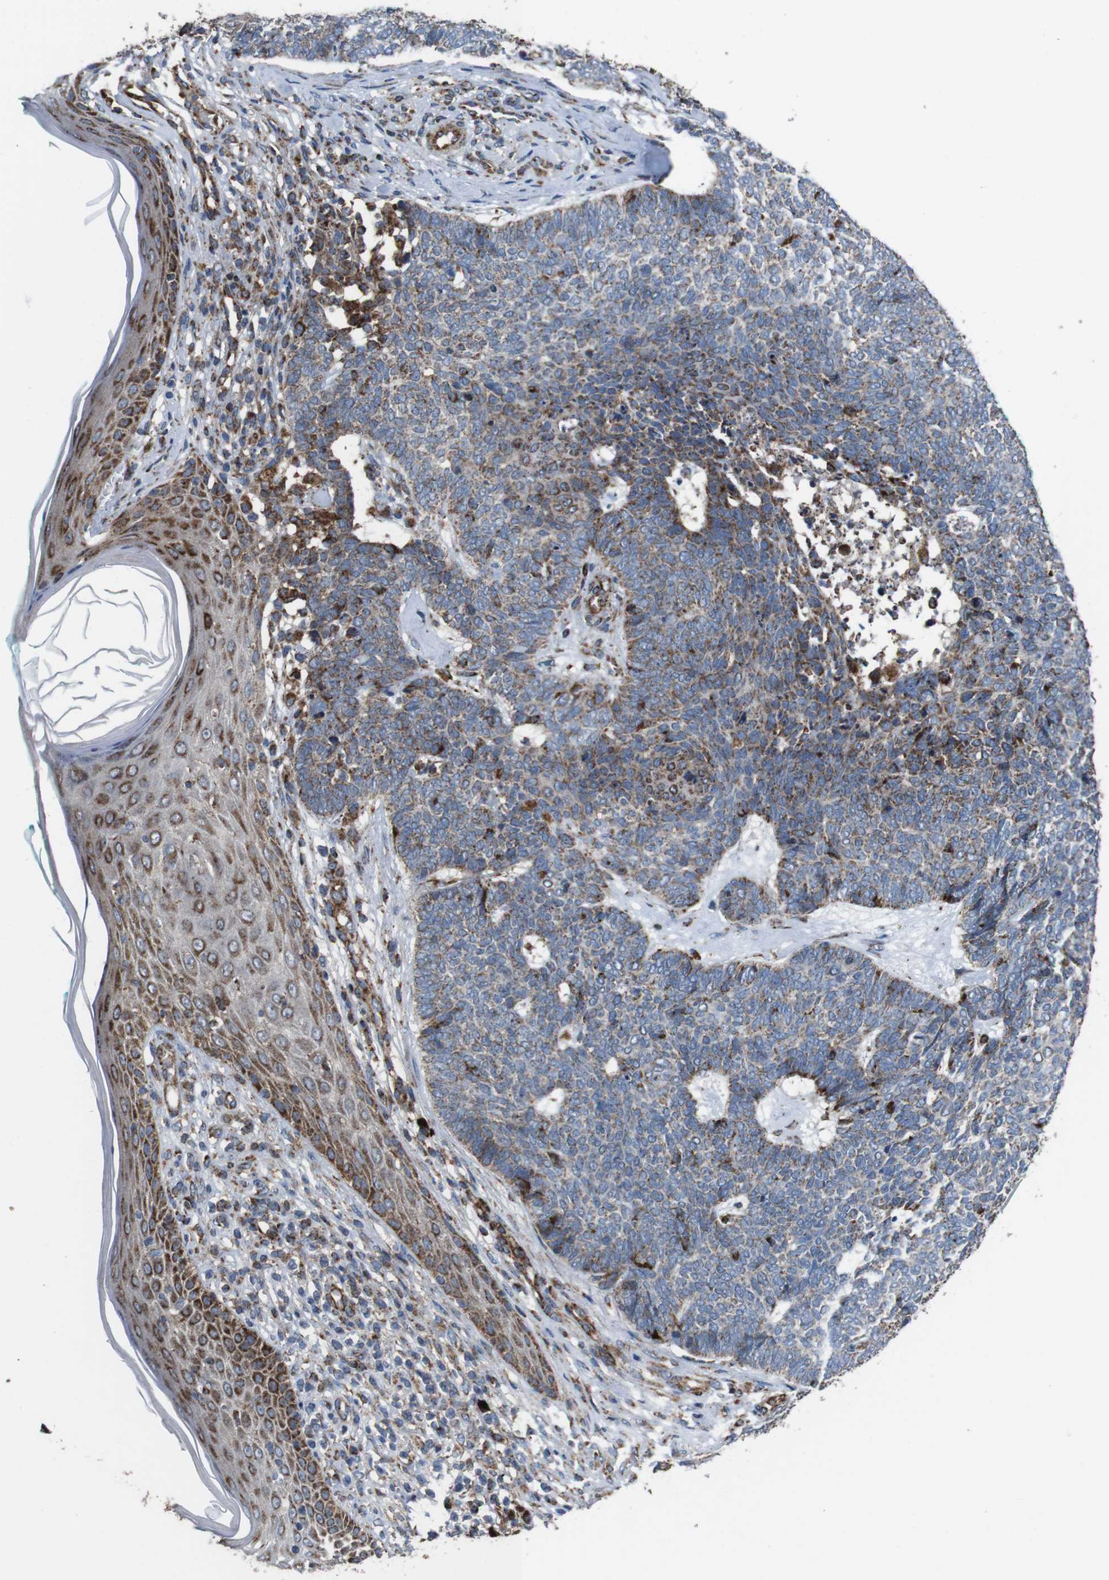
{"staining": {"intensity": "moderate", "quantity": "25%-75%", "location": "cytoplasmic/membranous"}, "tissue": "skin cancer", "cell_type": "Tumor cells", "image_type": "cancer", "snomed": [{"axis": "morphology", "description": "Basal cell carcinoma"}, {"axis": "topography", "description": "Skin"}], "caption": "An image of skin basal cell carcinoma stained for a protein demonstrates moderate cytoplasmic/membranous brown staining in tumor cells. The protein is shown in brown color, while the nuclei are stained blue.", "gene": "HK1", "patient": {"sex": "female", "age": 84}}